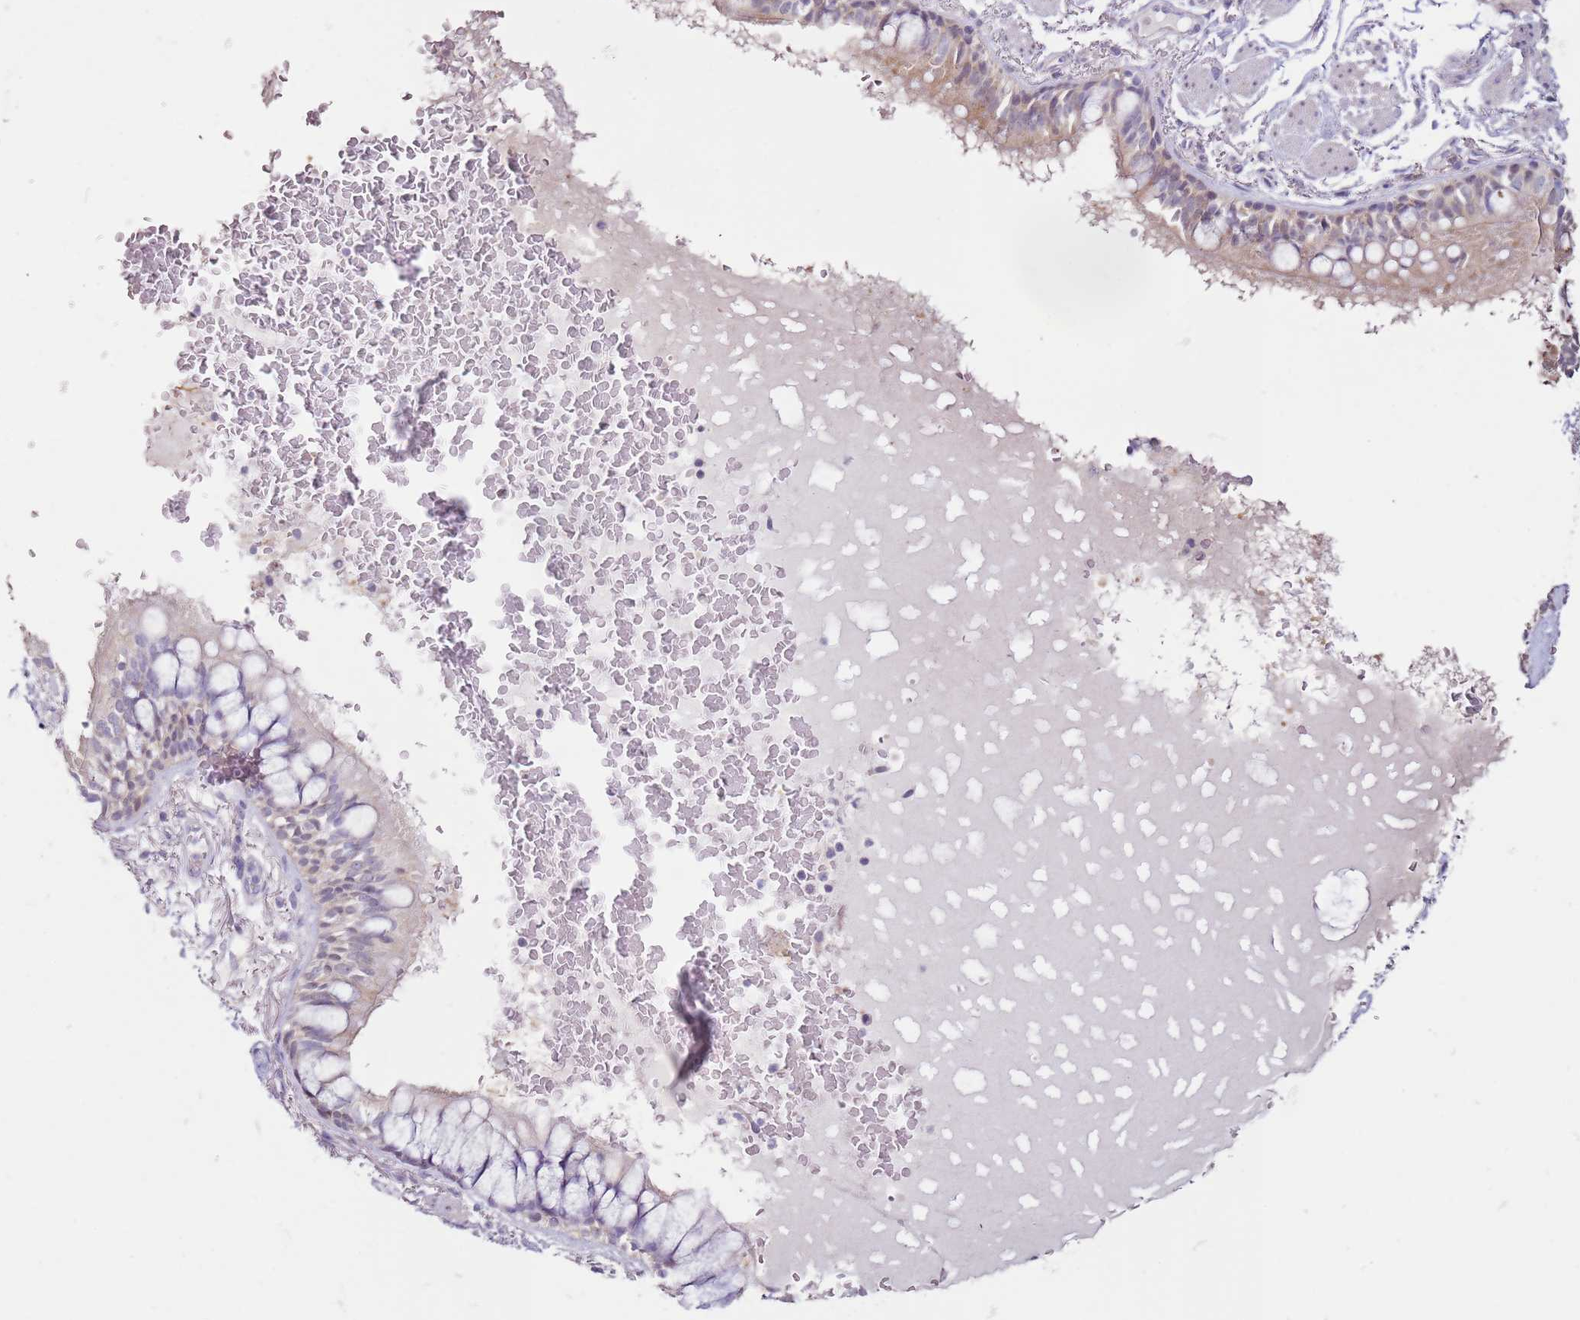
{"staining": {"intensity": "weak", "quantity": ">75%", "location": "cytoplasmic/membranous"}, "tissue": "bronchus", "cell_type": "Respiratory epithelial cells", "image_type": "normal", "snomed": [{"axis": "morphology", "description": "Normal tissue, NOS"}, {"axis": "topography", "description": "Bronchus"}], "caption": "The photomicrograph exhibits staining of unremarkable bronchus, revealing weak cytoplasmic/membranous protein staining (brown color) within respiratory epithelial cells.", "gene": "MDH1", "patient": {"sex": "male", "age": 70}}